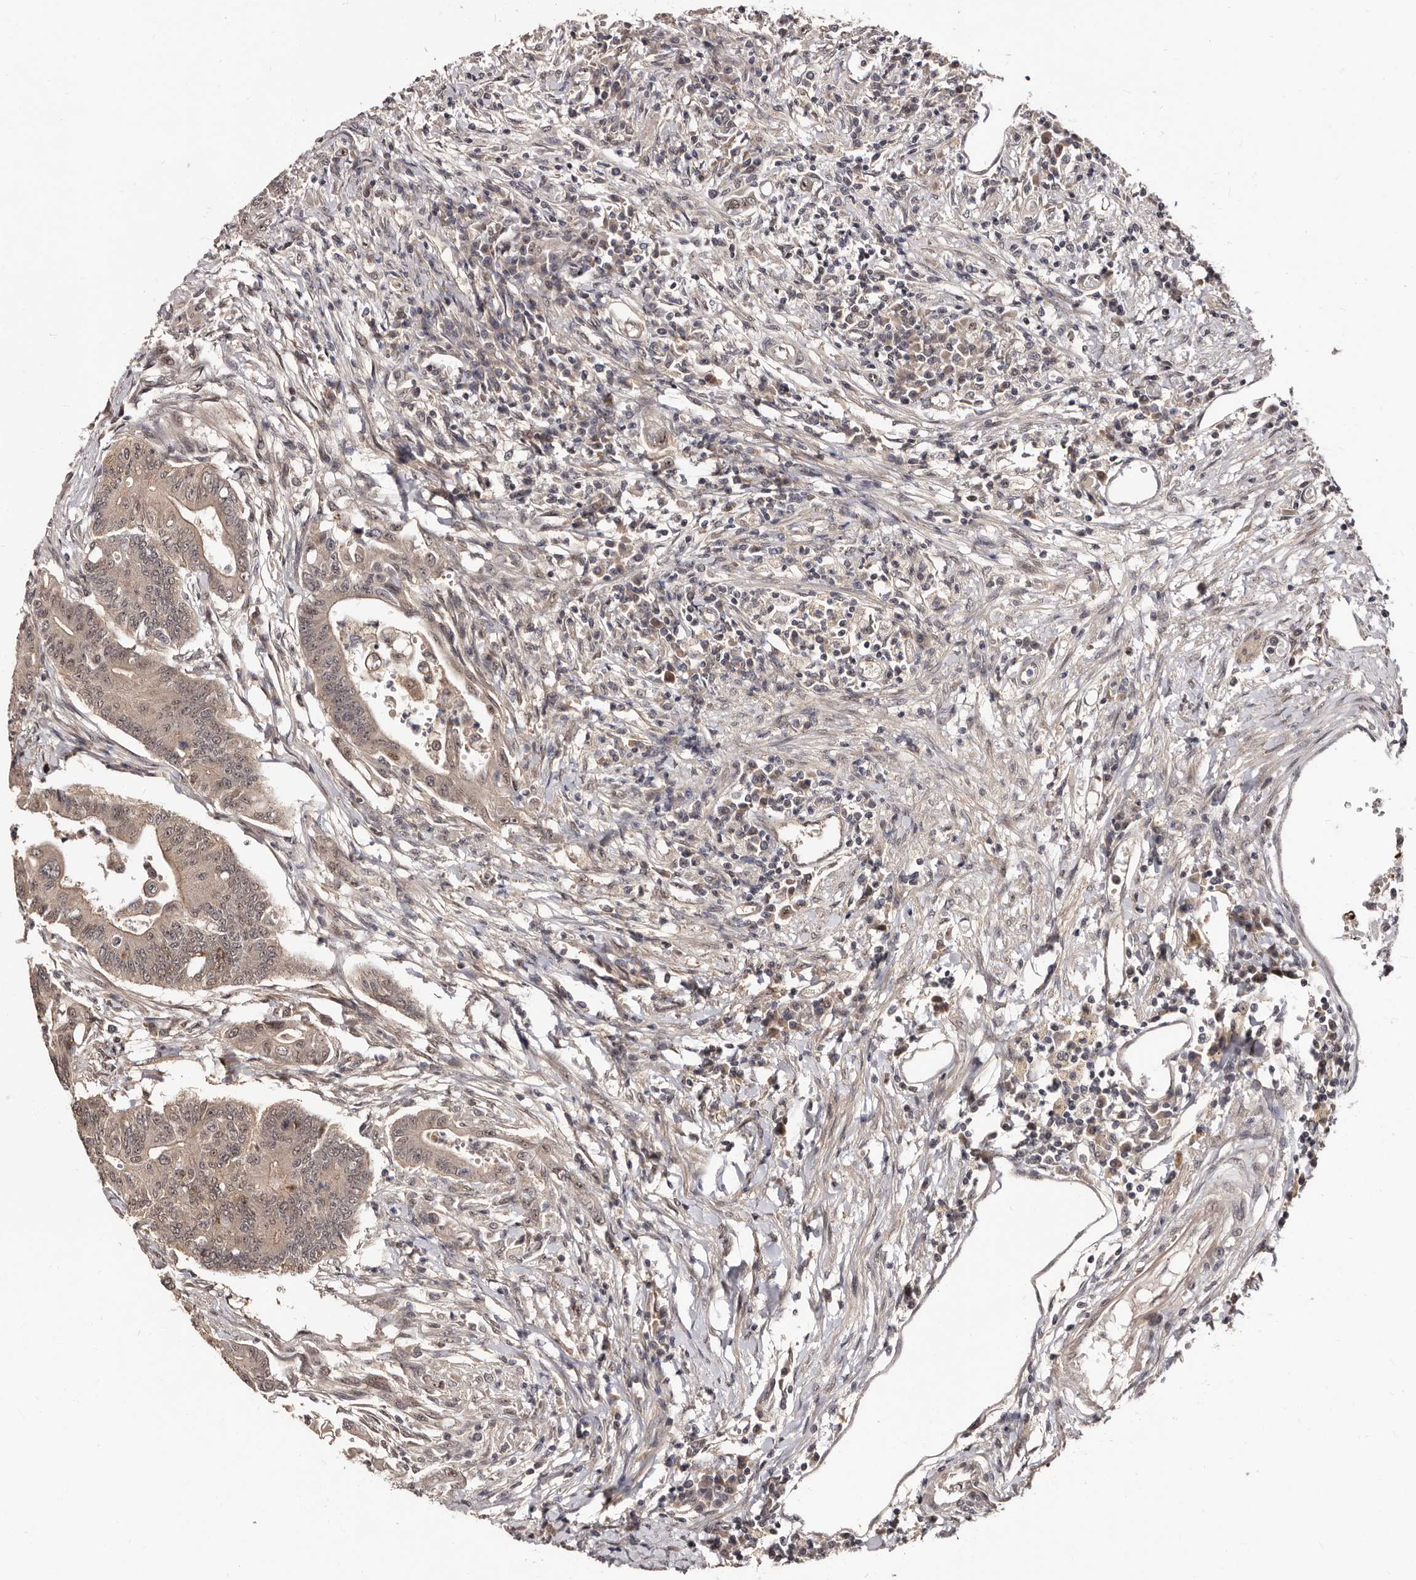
{"staining": {"intensity": "weak", "quantity": ">75%", "location": "cytoplasmic/membranous,nuclear"}, "tissue": "colorectal cancer", "cell_type": "Tumor cells", "image_type": "cancer", "snomed": [{"axis": "morphology", "description": "Adenoma, NOS"}, {"axis": "morphology", "description": "Adenocarcinoma, NOS"}, {"axis": "topography", "description": "Colon"}], "caption": "Colorectal cancer stained for a protein (brown) shows weak cytoplasmic/membranous and nuclear positive positivity in approximately >75% of tumor cells.", "gene": "TBC1D22B", "patient": {"sex": "male", "age": 79}}